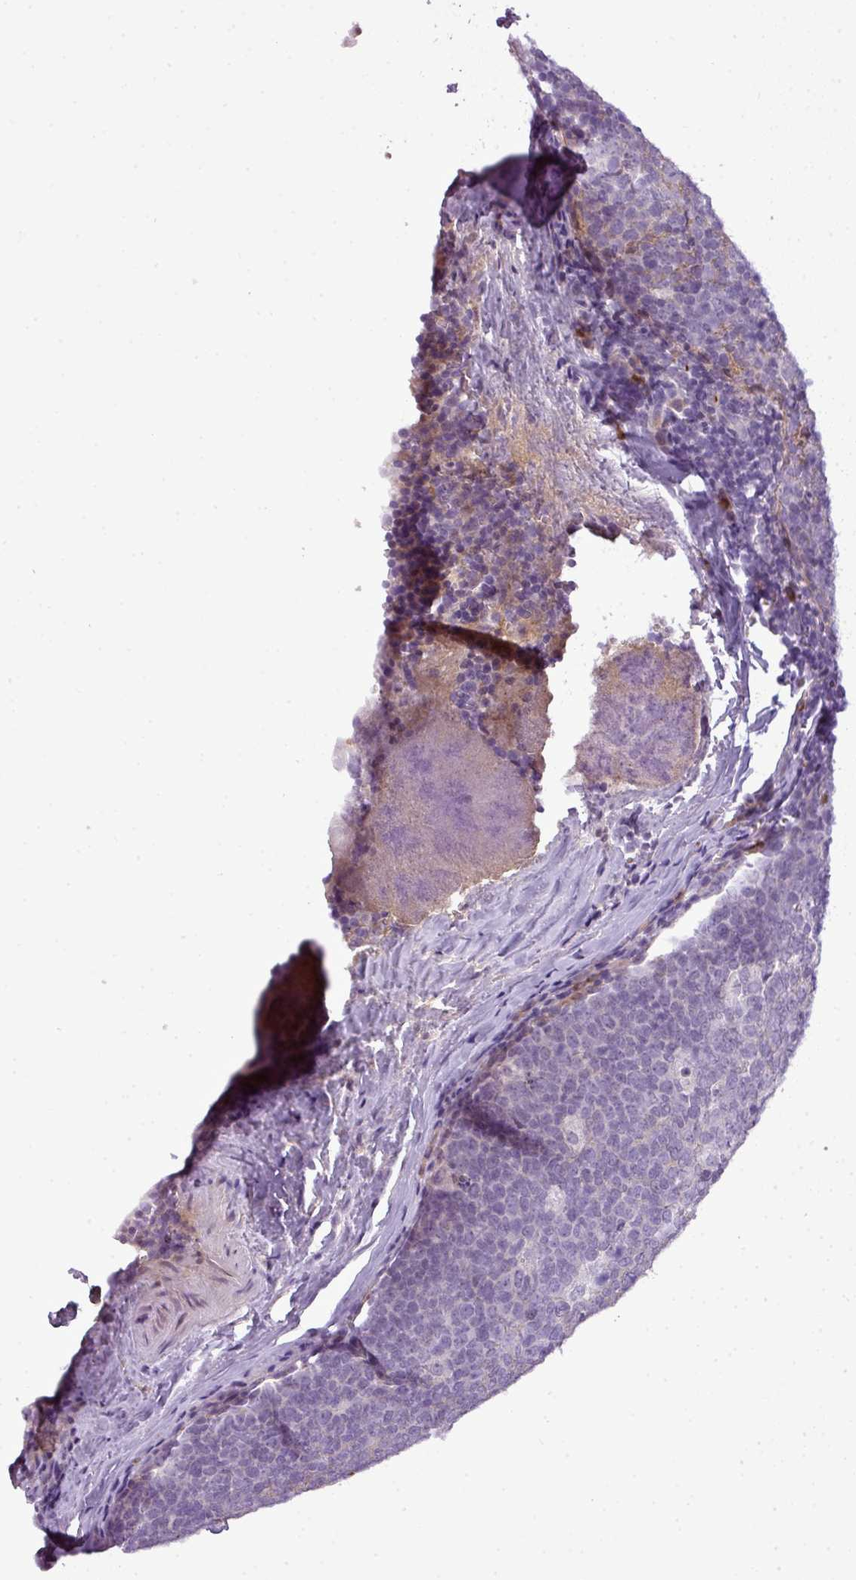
{"staining": {"intensity": "negative", "quantity": "none", "location": "none"}, "tissue": "tonsil", "cell_type": "Germinal center cells", "image_type": "normal", "snomed": [{"axis": "morphology", "description": "Normal tissue, NOS"}, {"axis": "topography", "description": "Tonsil"}], "caption": "A photomicrograph of tonsil stained for a protein exhibits no brown staining in germinal center cells.", "gene": "C4A", "patient": {"sex": "male", "age": 27}}